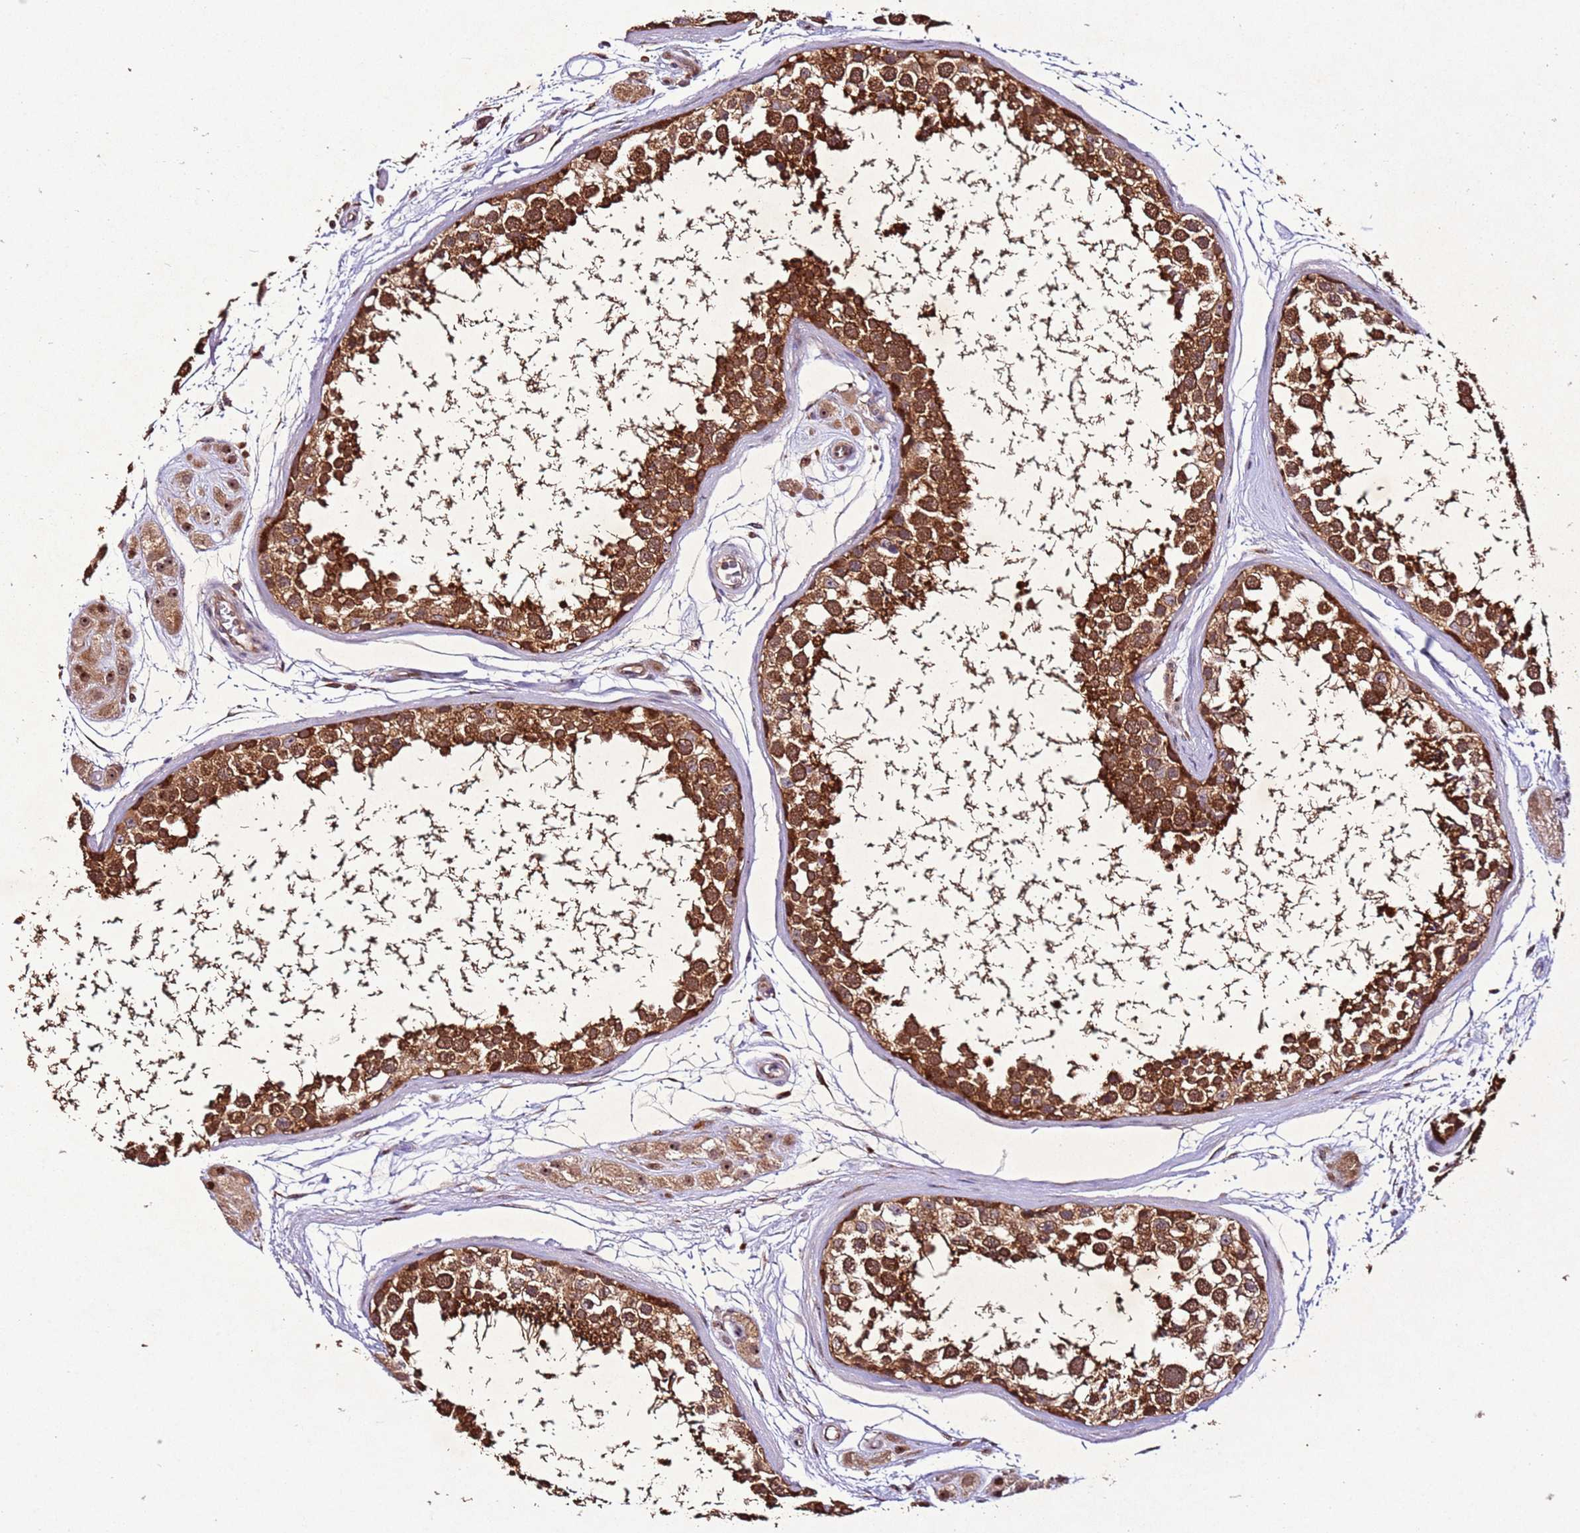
{"staining": {"intensity": "strong", "quantity": ">75%", "location": "cytoplasmic/membranous"}, "tissue": "testis", "cell_type": "Cells in seminiferous ducts", "image_type": "normal", "snomed": [{"axis": "morphology", "description": "Normal tissue, NOS"}, {"axis": "topography", "description": "Testis"}], "caption": "DAB immunohistochemical staining of normal human testis demonstrates strong cytoplasmic/membranous protein expression in approximately >75% of cells in seminiferous ducts.", "gene": "PTMA", "patient": {"sex": "male", "age": 56}}